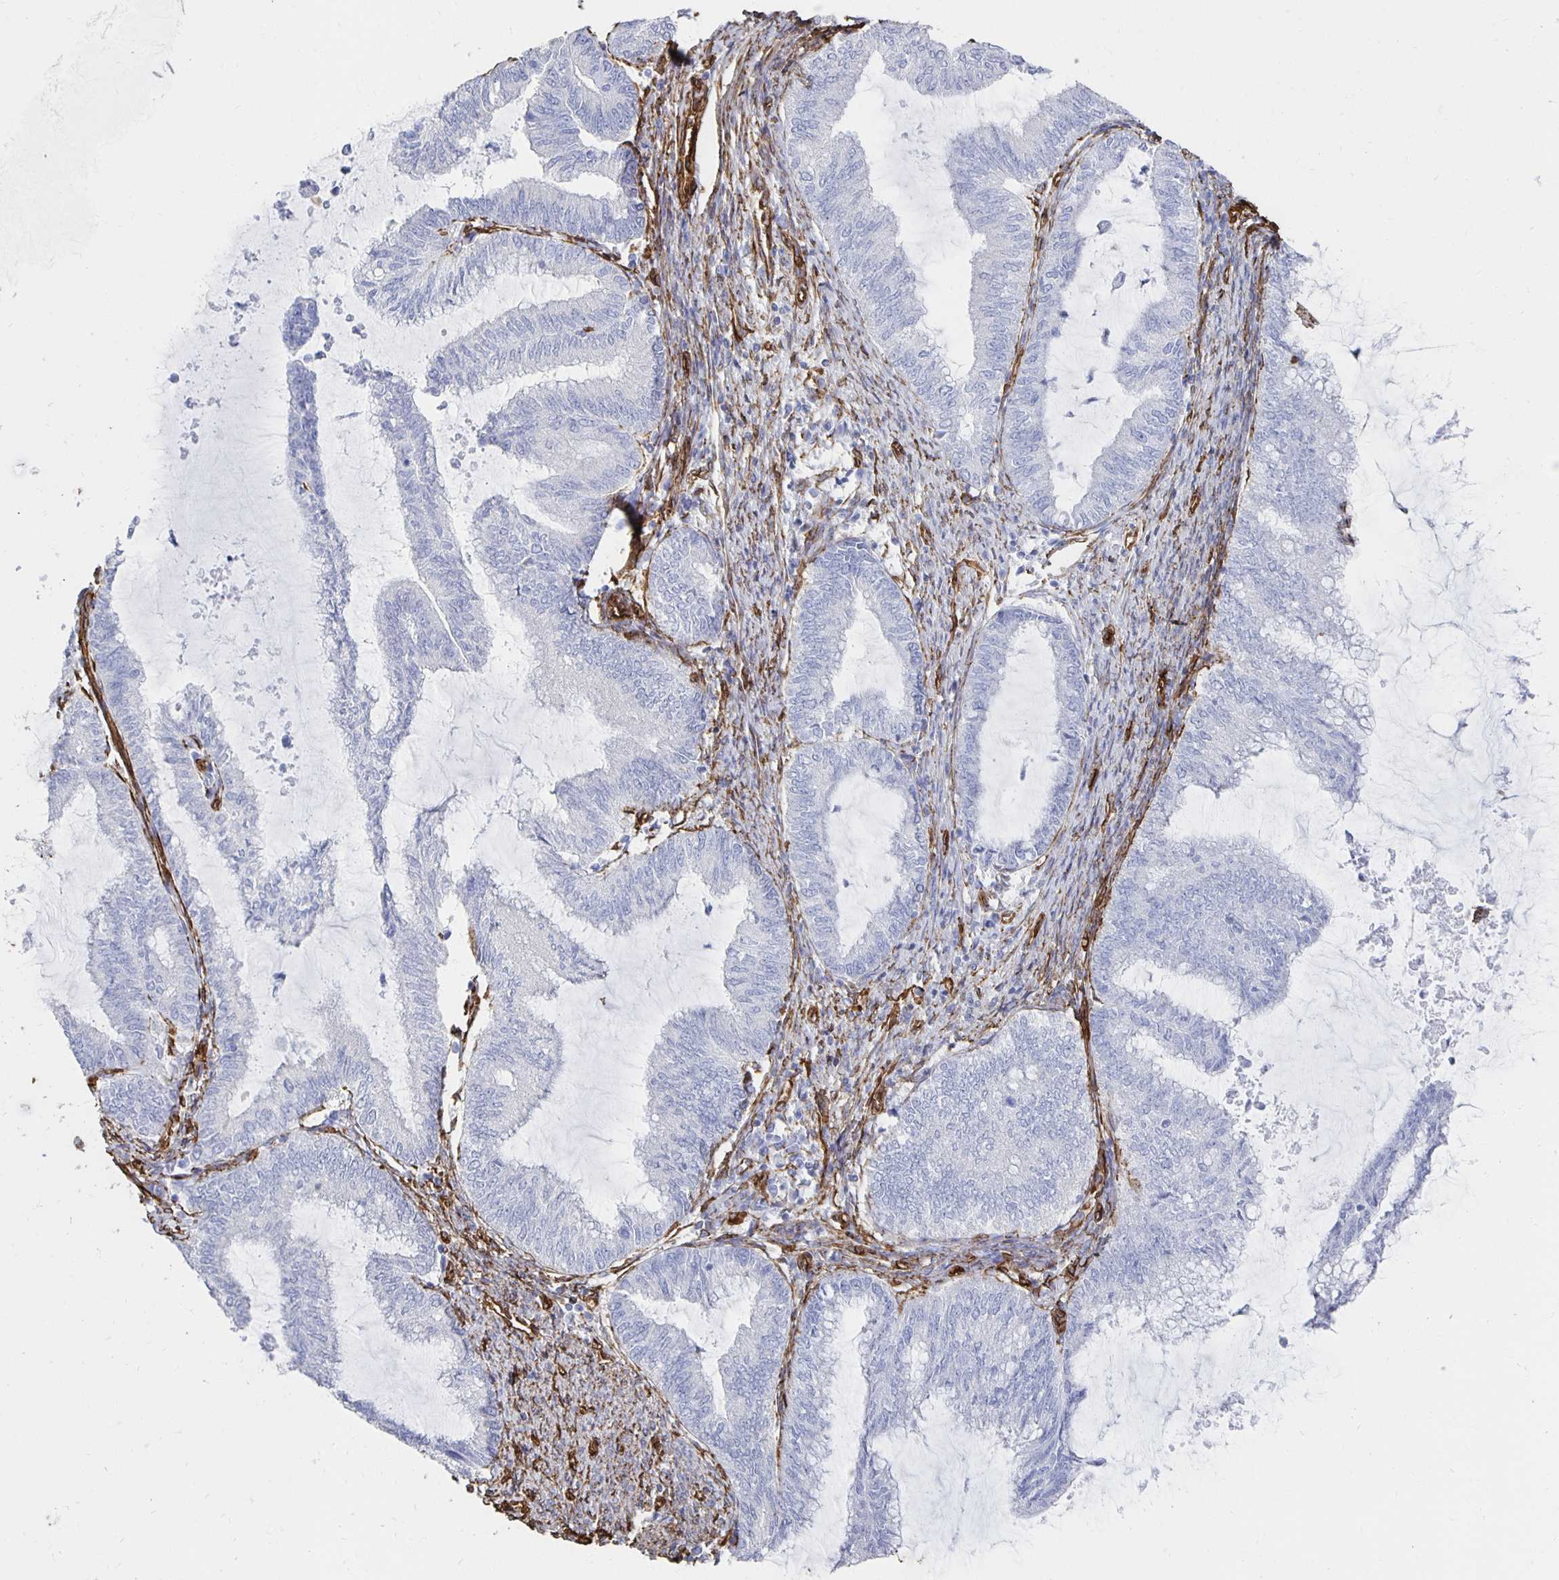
{"staining": {"intensity": "negative", "quantity": "none", "location": "none"}, "tissue": "endometrial cancer", "cell_type": "Tumor cells", "image_type": "cancer", "snomed": [{"axis": "morphology", "description": "Adenocarcinoma, NOS"}, {"axis": "topography", "description": "Endometrium"}], "caption": "Protein analysis of adenocarcinoma (endometrial) demonstrates no significant staining in tumor cells. Nuclei are stained in blue.", "gene": "VIPR2", "patient": {"sex": "female", "age": 79}}